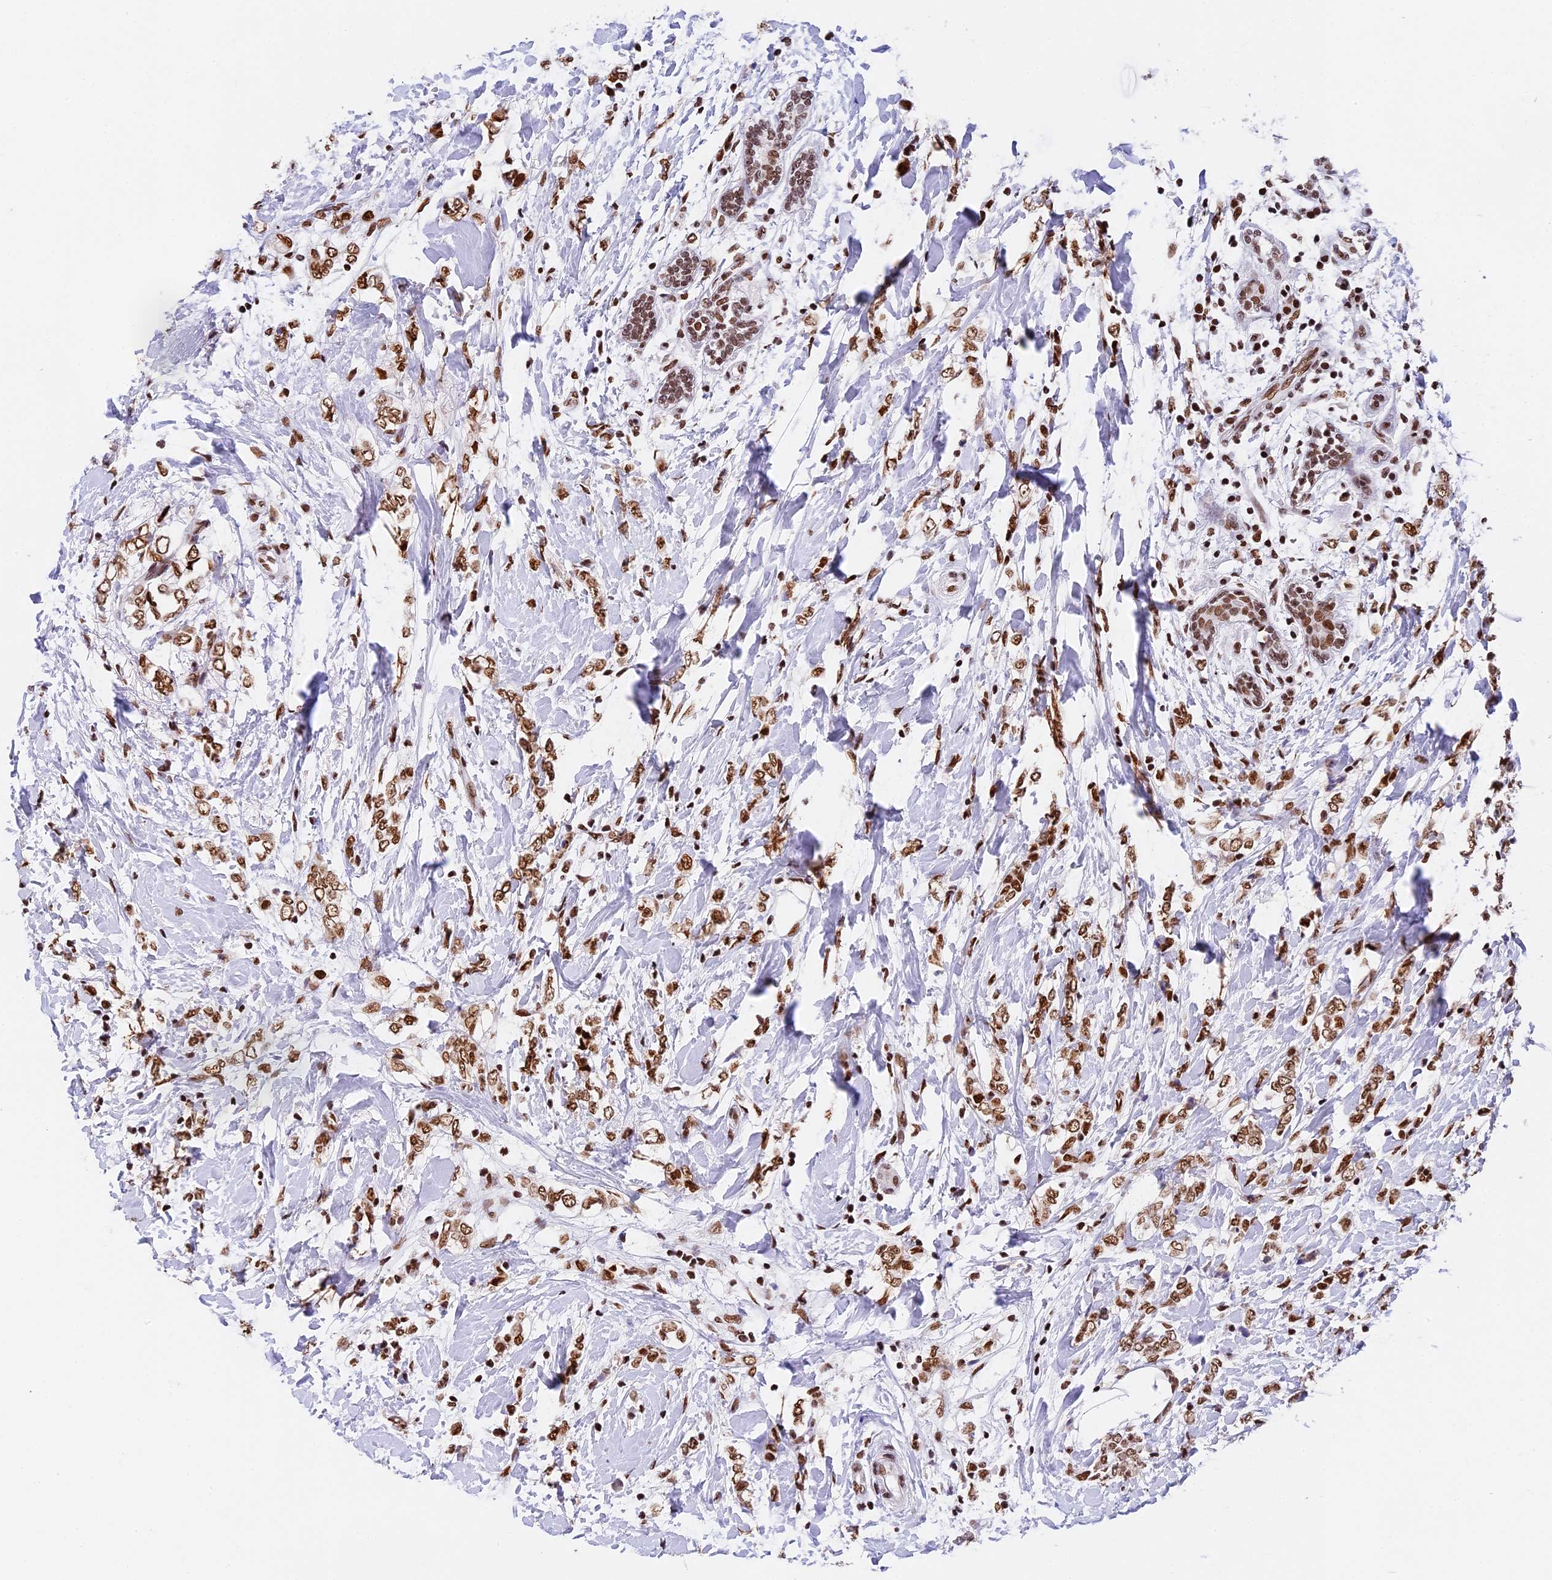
{"staining": {"intensity": "strong", "quantity": ">75%", "location": "nuclear"}, "tissue": "breast cancer", "cell_type": "Tumor cells", "image_type": "cancer", "snomed": [{"axis": "morphology", "description": "Normal tissue, NOS"}, {"axis": "morphology", "description": "Lobular carcinoma"}, {"axis": "topography", "description": "Breast"}], "caption": "This is an image of immunohistochemistry (IHC) staining of breast lobular carcinoma, which shows strong positivity in the nuclear of tumor cells.", "gene": "SBNO1", "patient": {"sex": "female", "age": 47}}